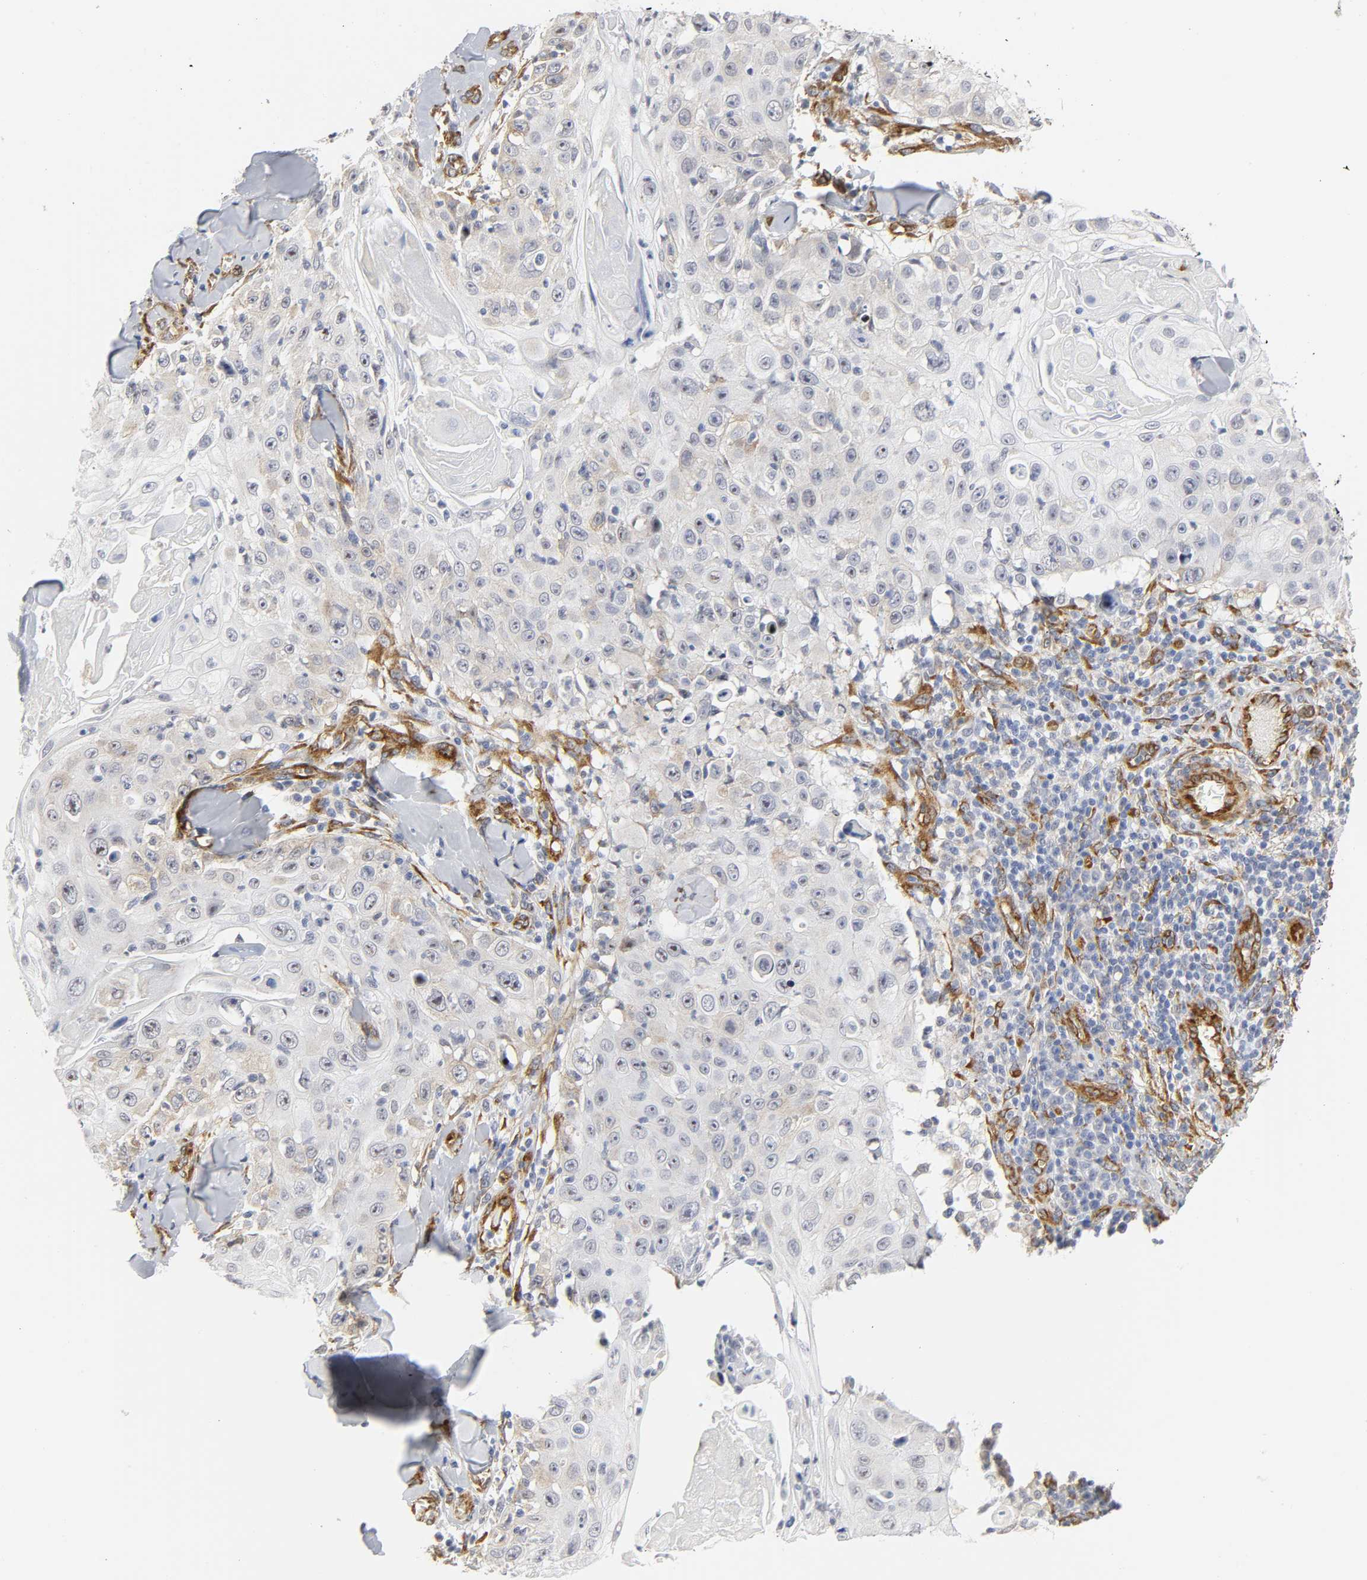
{"staining": {"intensity": "weak", "quantity": "25%-75%", "location": "cytoplasmic/membranous"}, "tissue": "skin cancer", "cell_type": "Tumor cells", "image_type": "cancer", "snomed": [{"axis": "morphology", "description": "Squamous cell carcinoma, NOS"}, {"axis": "topography", "description": "Skin"}], "caption": "Squamous cell carcinoma (skin) tissue exhibits weak cytoplasmic/membranous positivity in approximately 25%-75% of tumor cells, visualized by immunohistochemistry.", "gene": "DOCK1", "patient": {"sex": "male", "age": 86}}